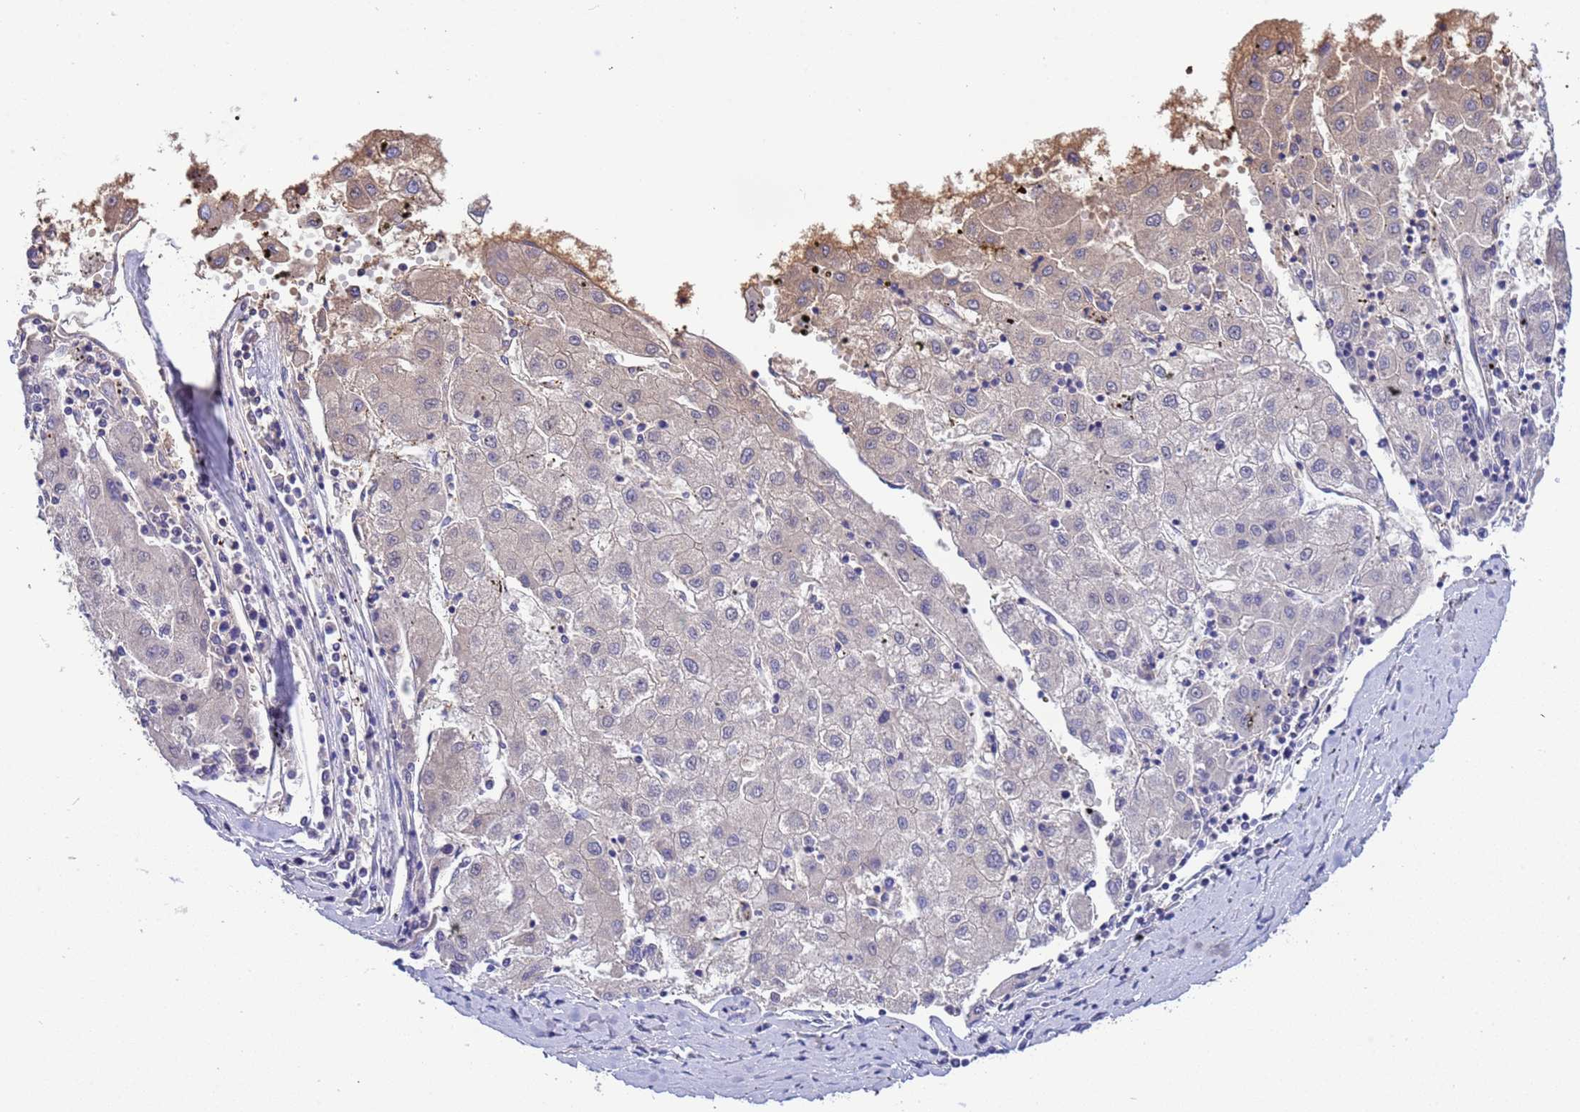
{"staining": {"intensity": "weak", "quantity": "<25%", "location": "cytoplasmic/membranous"}, "tissue": "liver cancer", "cell_type": "Tumor cells", "image_type": "cancer", "snomed": [{"axis": "morphology", "description": "Carcinoma, Hepatocellular, NOS"}, {"axis": "topography", "description": "Liver"}], "caption": "This is an immunohistochemistry (IHC) histopathology image of liver cancer. There is no expression in tumor cells.", "gene": "H1-7", "patient": {"sex": "male", "age": 72}}